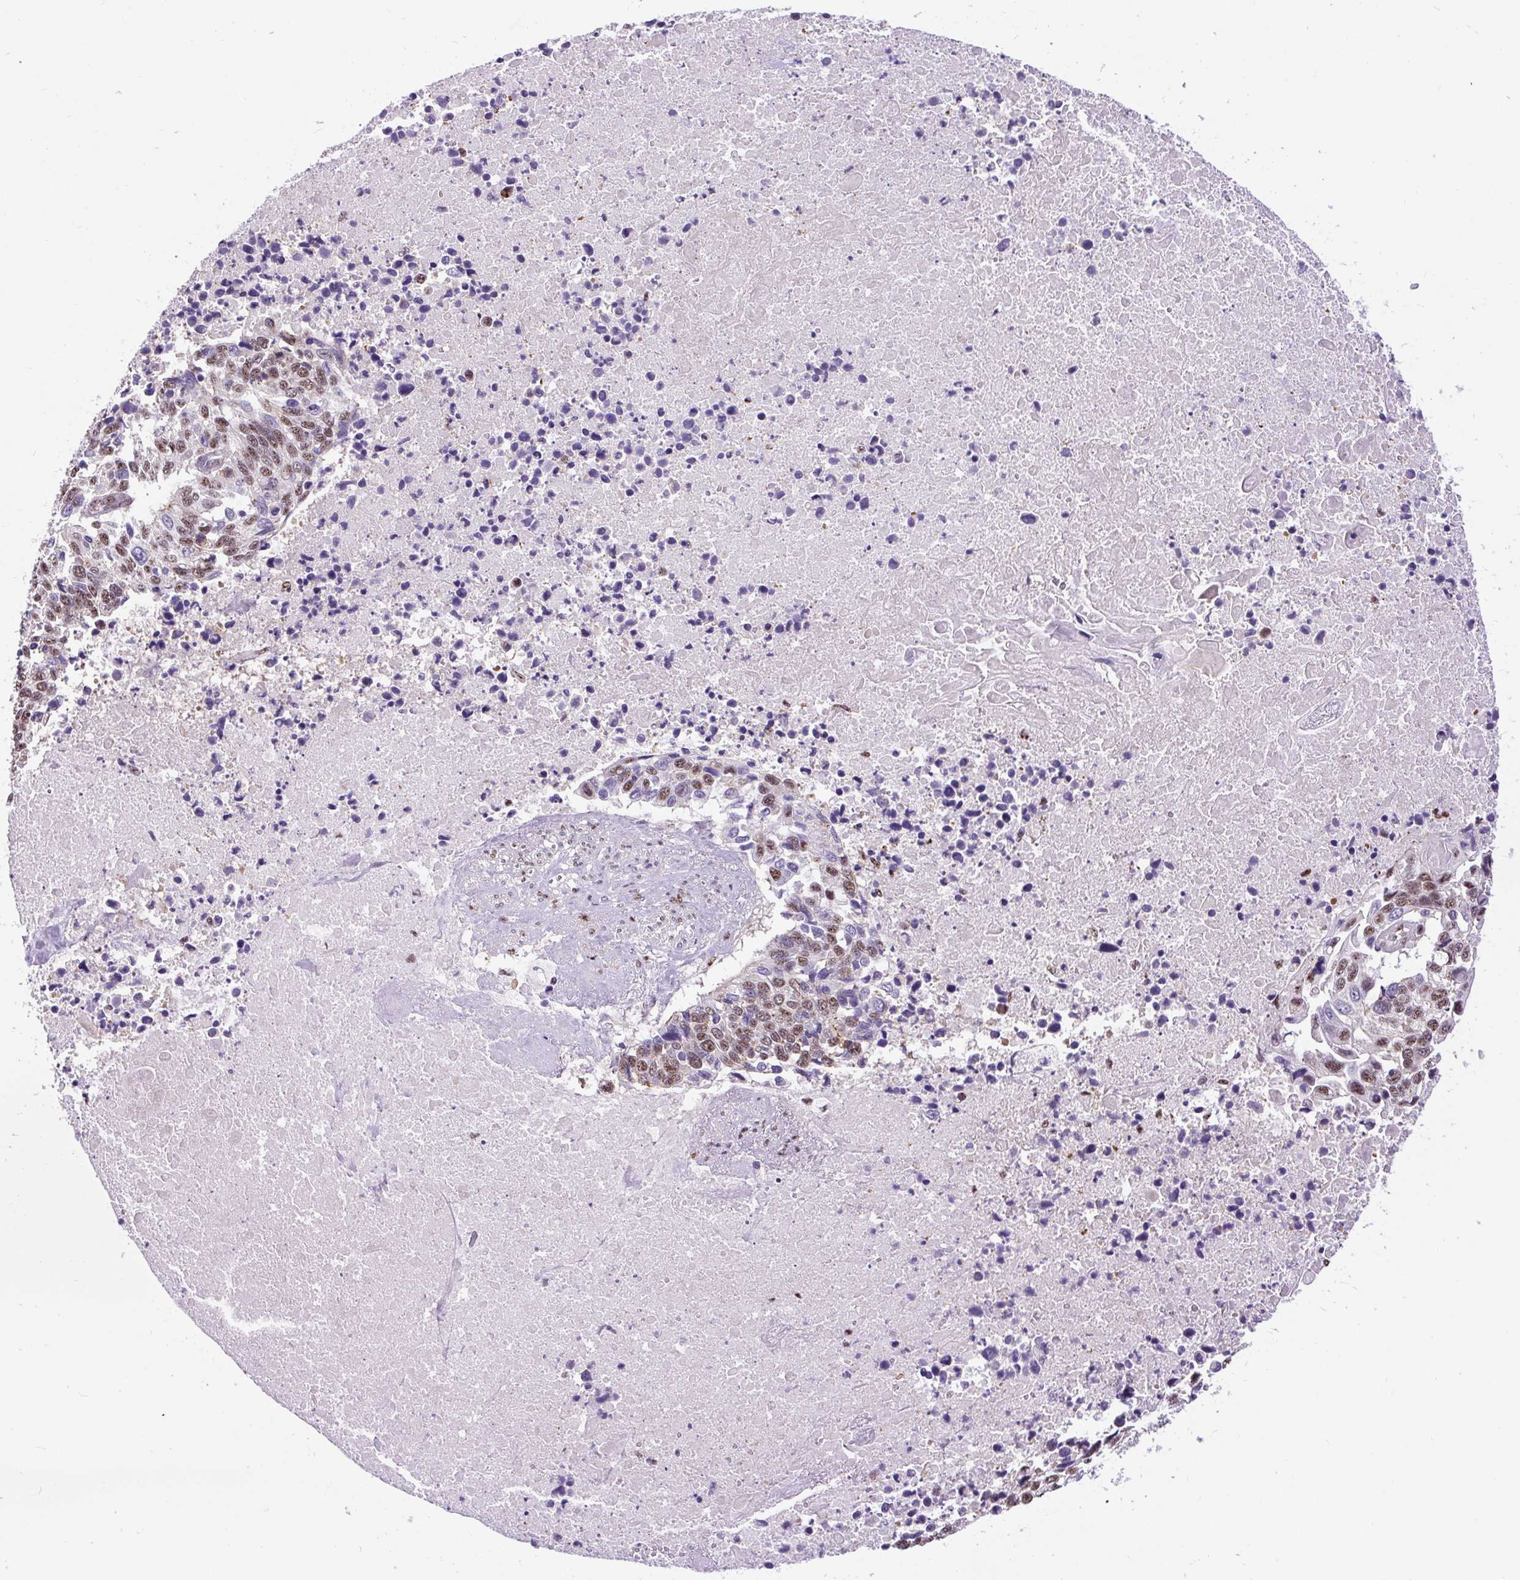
{"staining": {"intensity": "moderate", "quantity": ">75%", "location": "nuclear"}, "tissue": "lung cancer", "cell_type": "Tumor cells", "image_type": "cancer", "snomed": [{"axis": "morphology", "description": "Squamous cell carcinoma, NOS"}, {"axis": "topography", "description": "Lung"}], "caption": "Protein analysis of squamous cell carcinoma (lung) tissue reveals moderate nuclear positivity in approximately >75% of tumor cells.", "gene": "SMC5", "patient": {"sex": "male", "age": 62}}